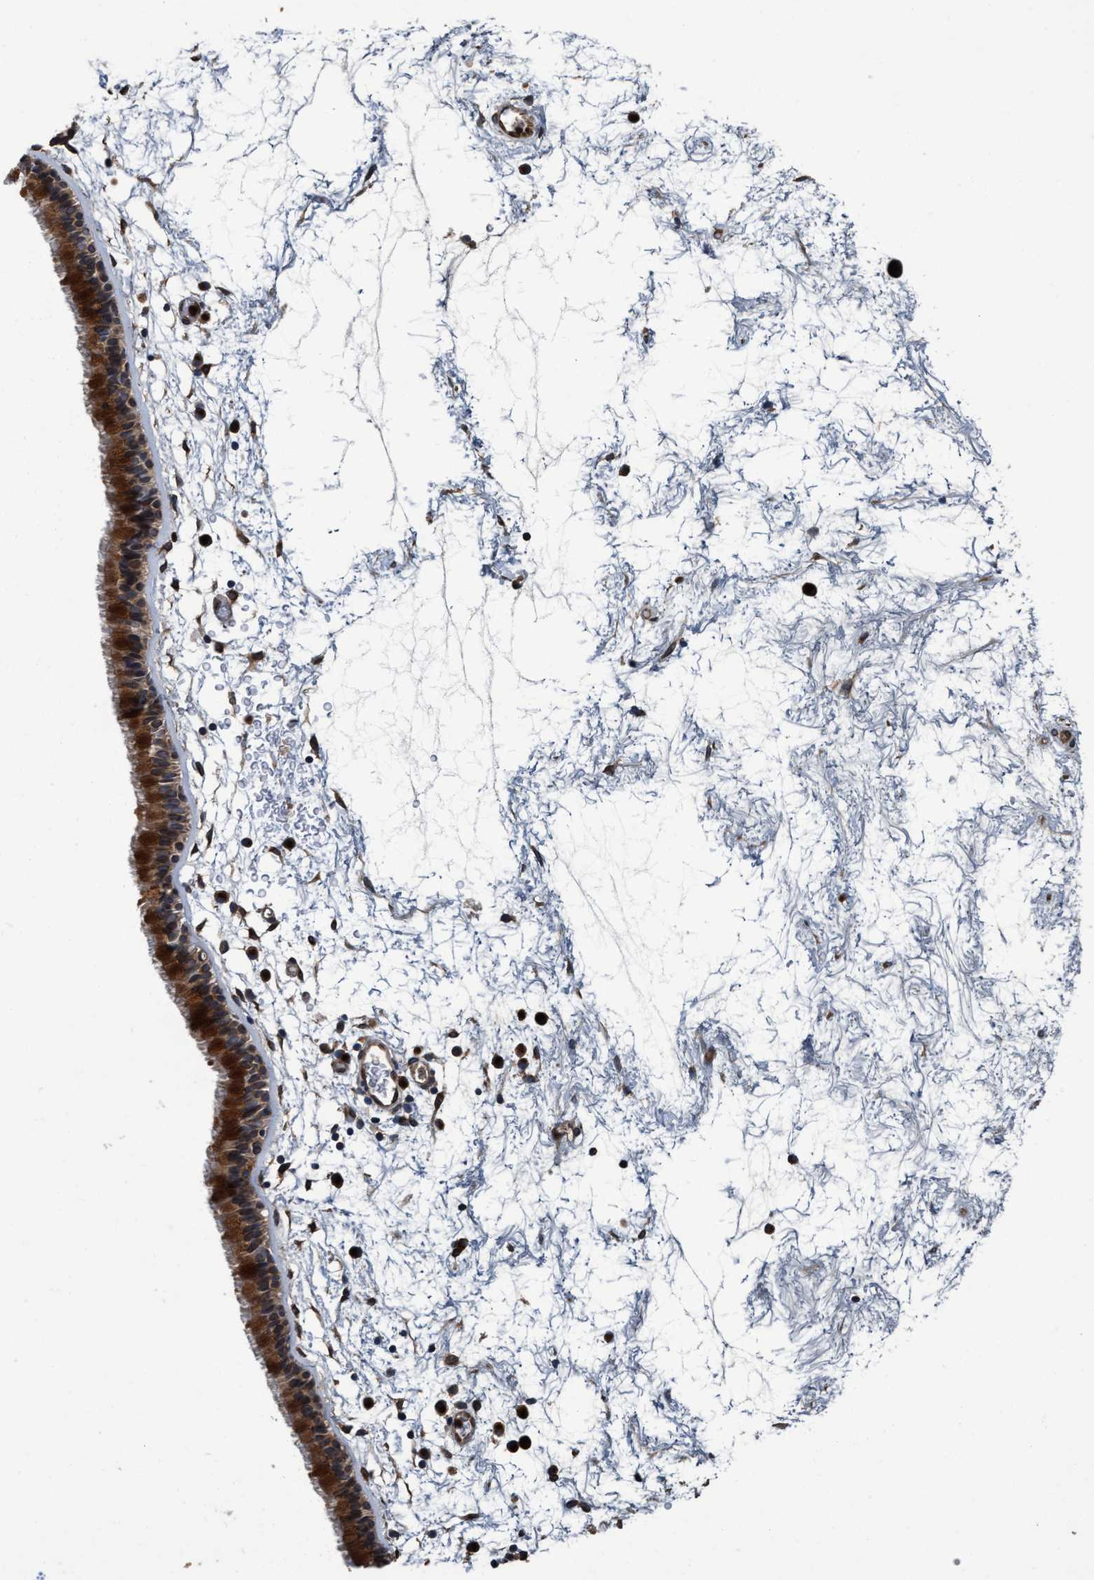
{"staining": {"intensity": "strong", "quantity": ">75%", "location": "cytoplasmic/membranous"}, "tissue": "nasopharynx", "cell_type": "Respiratory epithelial cells", "image_type": "normal", "snomed": [{"axis": "morphology", "description": "Normal tissue, NOS"}, {"axis": "morphology", "description": "Inflammation, NOS"}, {"axis": "topography", "description": "Nasopharynx"}], "caption": "Protein analysis of normal nasopharynx shows strong cytoplasmic/membranous staining in about >75% of respiratory epithelial cells.", "gene": "MACC1", "patient": {"sex": "male", "age": 48}}